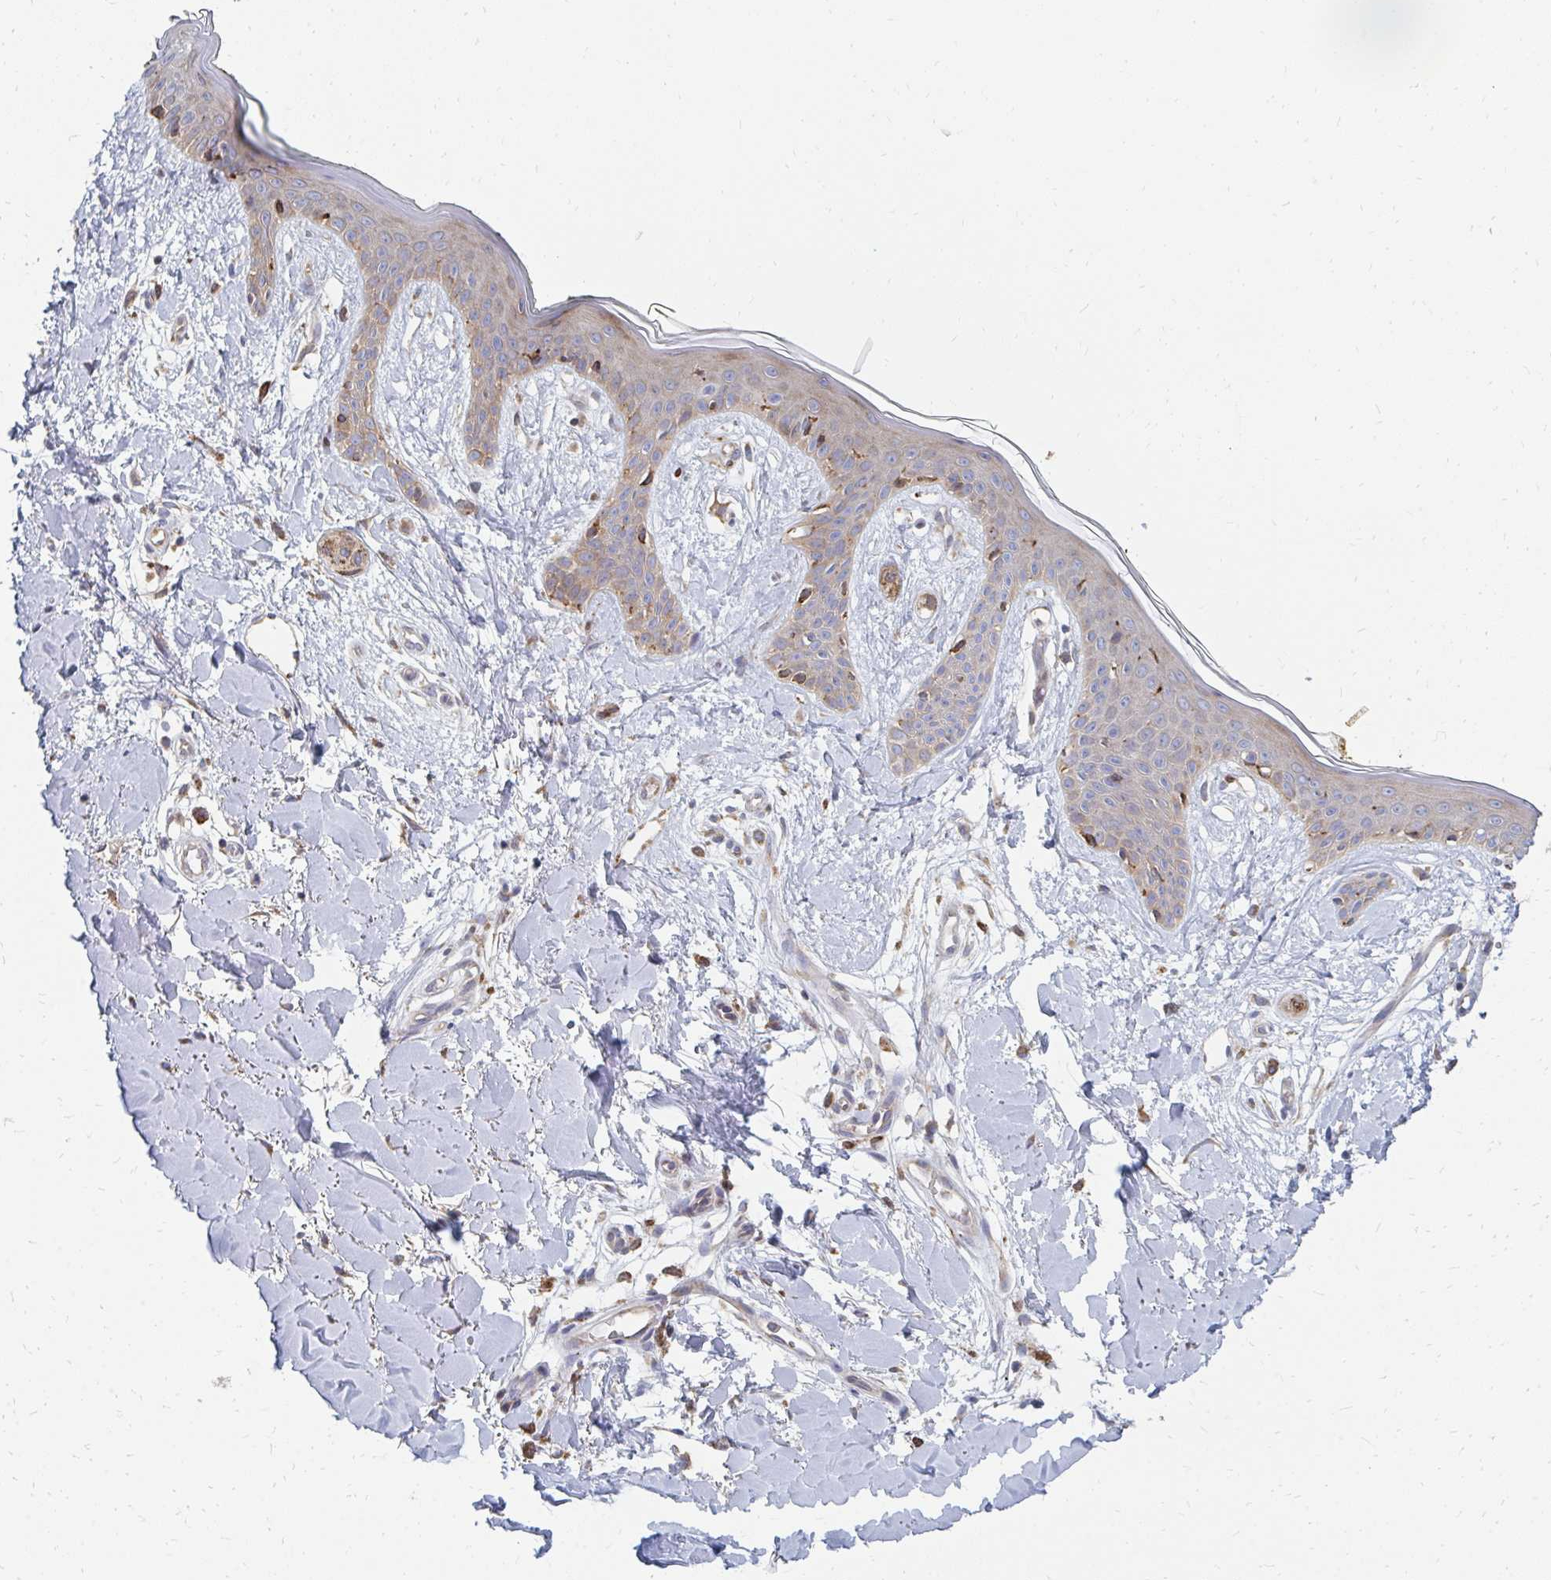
{"staining": {"intensity": "moderate", "quantity": "25%-75%", "location": "cytoplasmic/membranous"}, "tissue": "skin", "cell_type": "Fibroblasts", "image_type": "normal", "snomed": [{"axis": "morphology", "description": "Normal tissue, NOS"}, {"axis": "topography", "description": "Skin"}], "caption": "The image exhibits immunohistochemical staining of unremarkable skin. There is moderate cytoplasmic/membranous staining is identified in approximately 25%-75% of fibroblasts.", "gene": "PPP1R13L", "patient": {"sex": "female", "age": 34}}